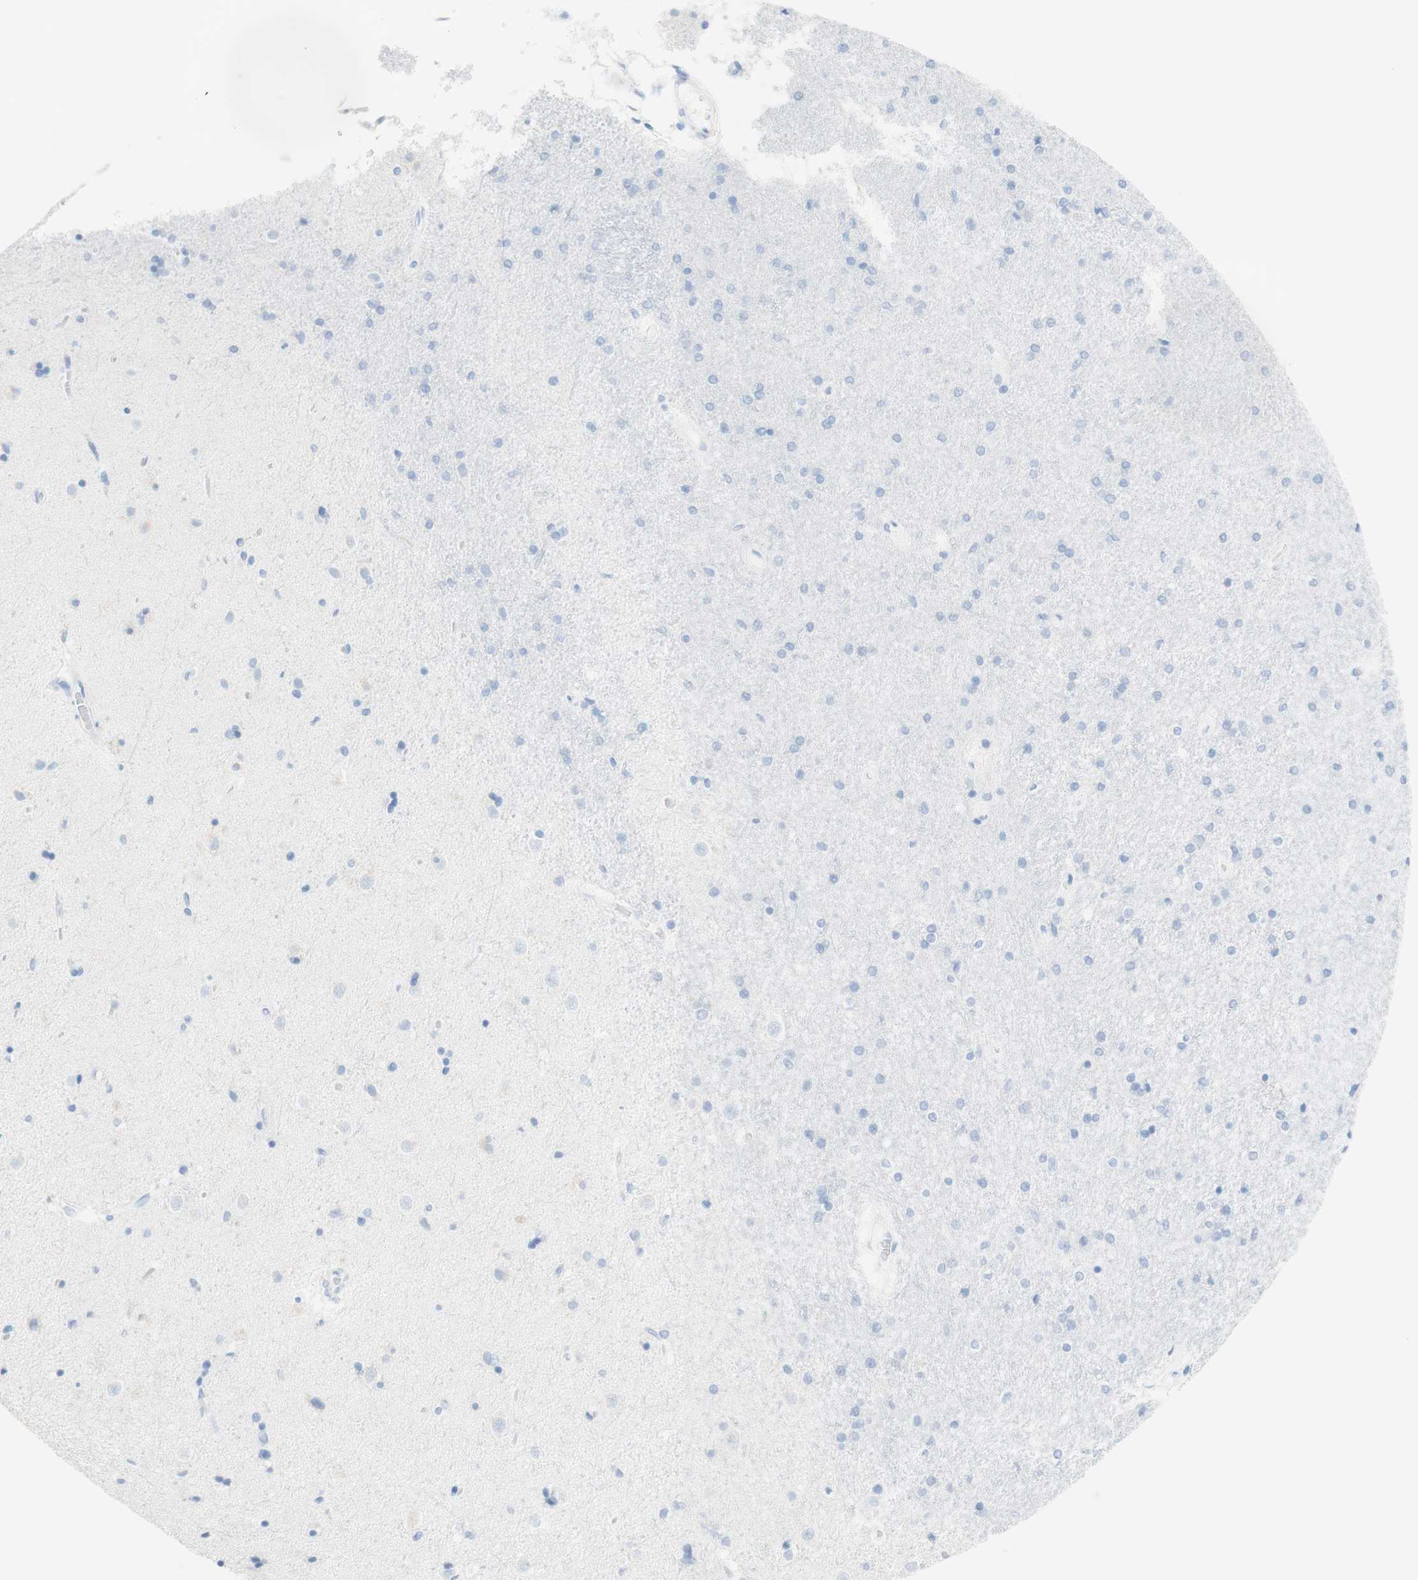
{"staining": {"intensity": "negative", "quantity": "none", "location": "none"}, "tissue": "caudate", "cell_type": "Glial cells", "image_type": "normal", "snomed": [{"axis": "morphology", "description": "Normal tissue, NOS"}, {"axis": "topography", "description": "Lateral ventricle wall"}], "caption": "Immunohistochemistry (IHC) histopathology image of normal caudate: human caudate stained with DAB reveals no significant protein positivity in glial cells.", "gene": "TPO", "patient": {"sex": "female", "age": 54}}